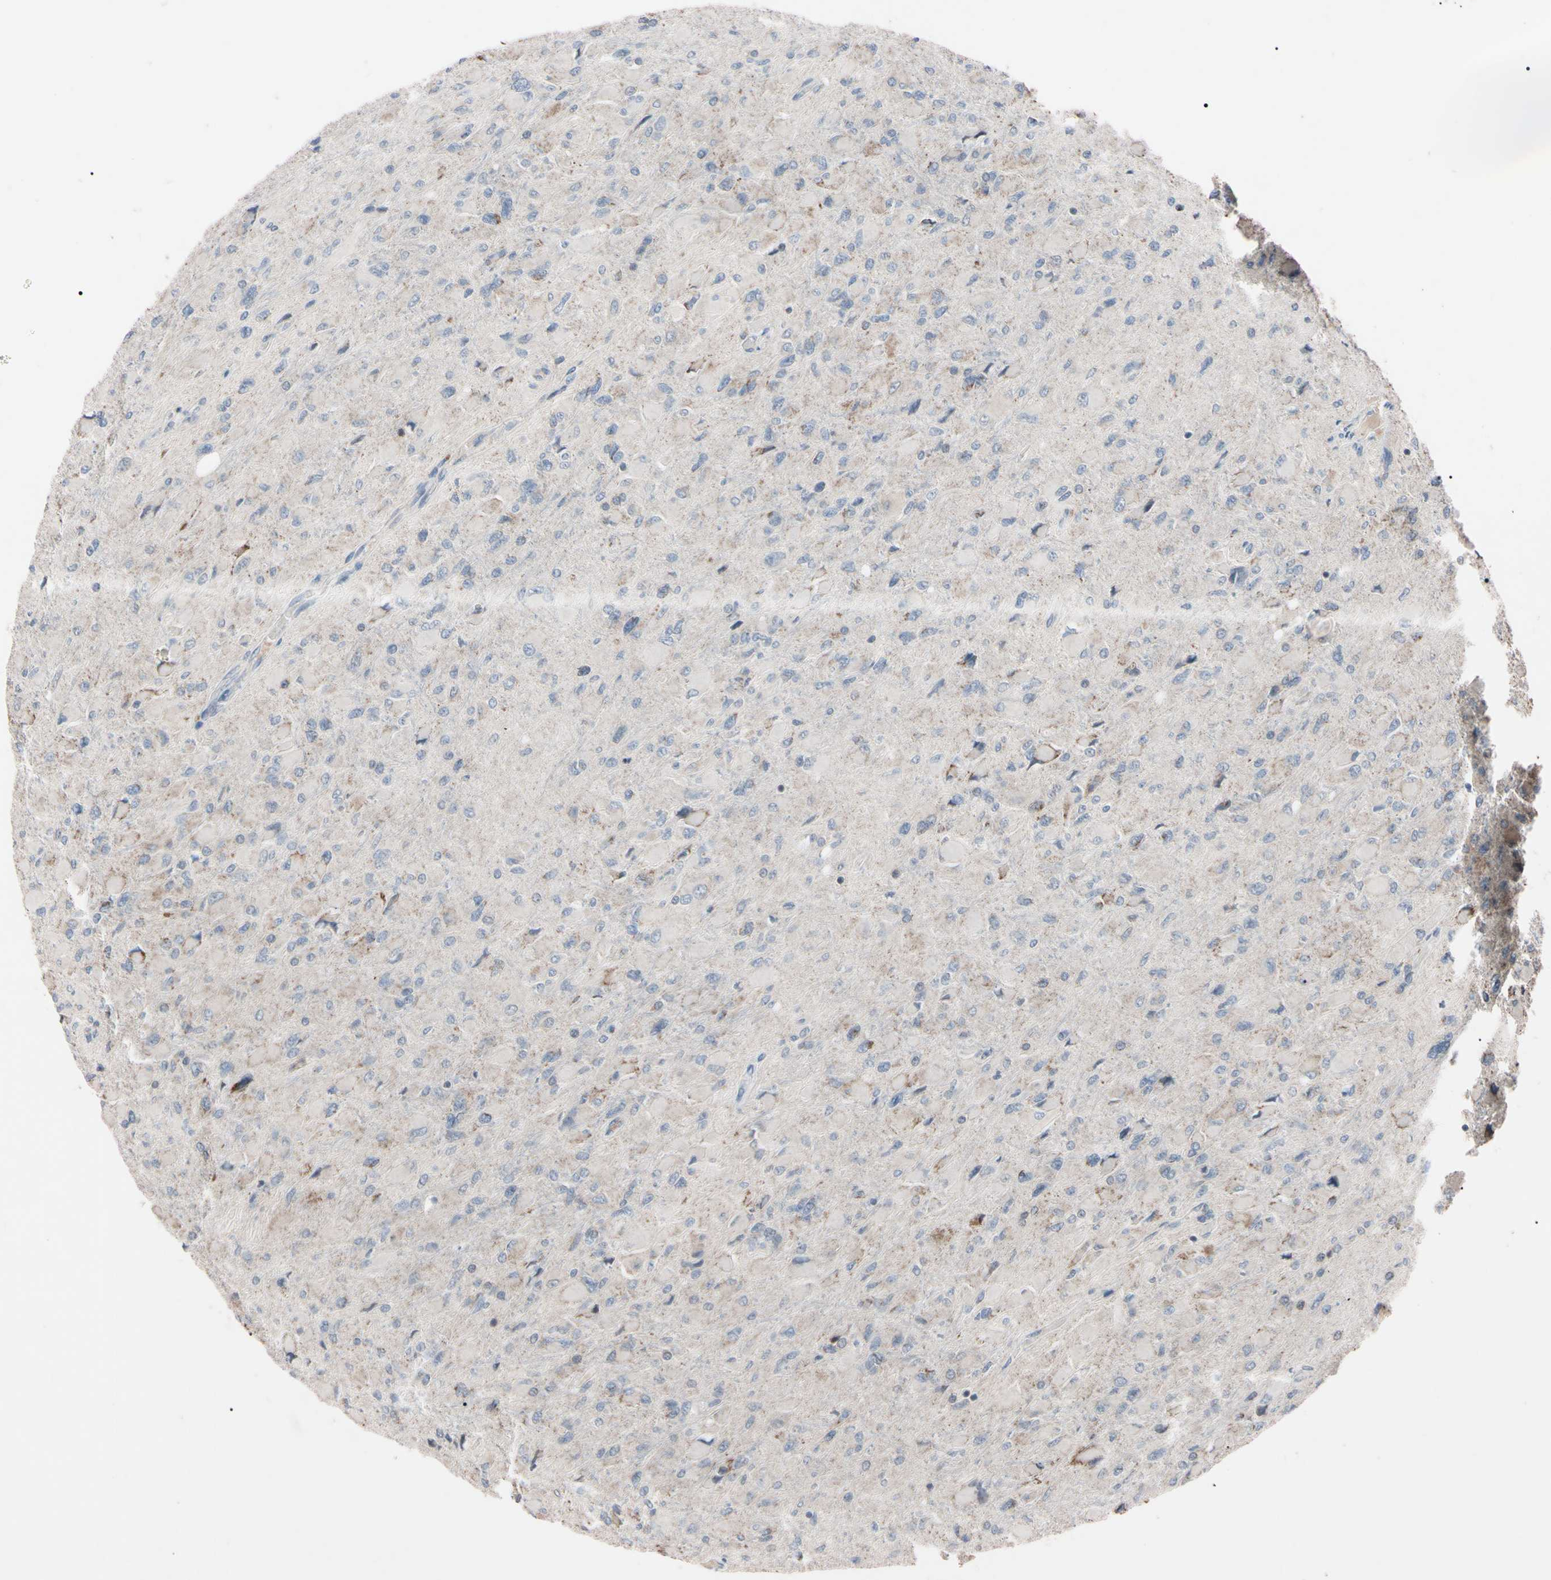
{"staining": {"intensity": "negative", "quantity": "none", "location": "none"}, "tissue": "glioma", "cell_type": "Tumor cells", "image_type": "cancer", "snomed": [{"axis": "morphology", "description": "Glioma, malignant, High grade"}, {"axis": "topography", "description": "Cerebral cortex"}], "caption": "Immunohistochemical staining of glioma demonstrates no significant expression in tumor cells.", "gene": "TNFRSF1A", "patient": {"sex": "female", "age": 36}}